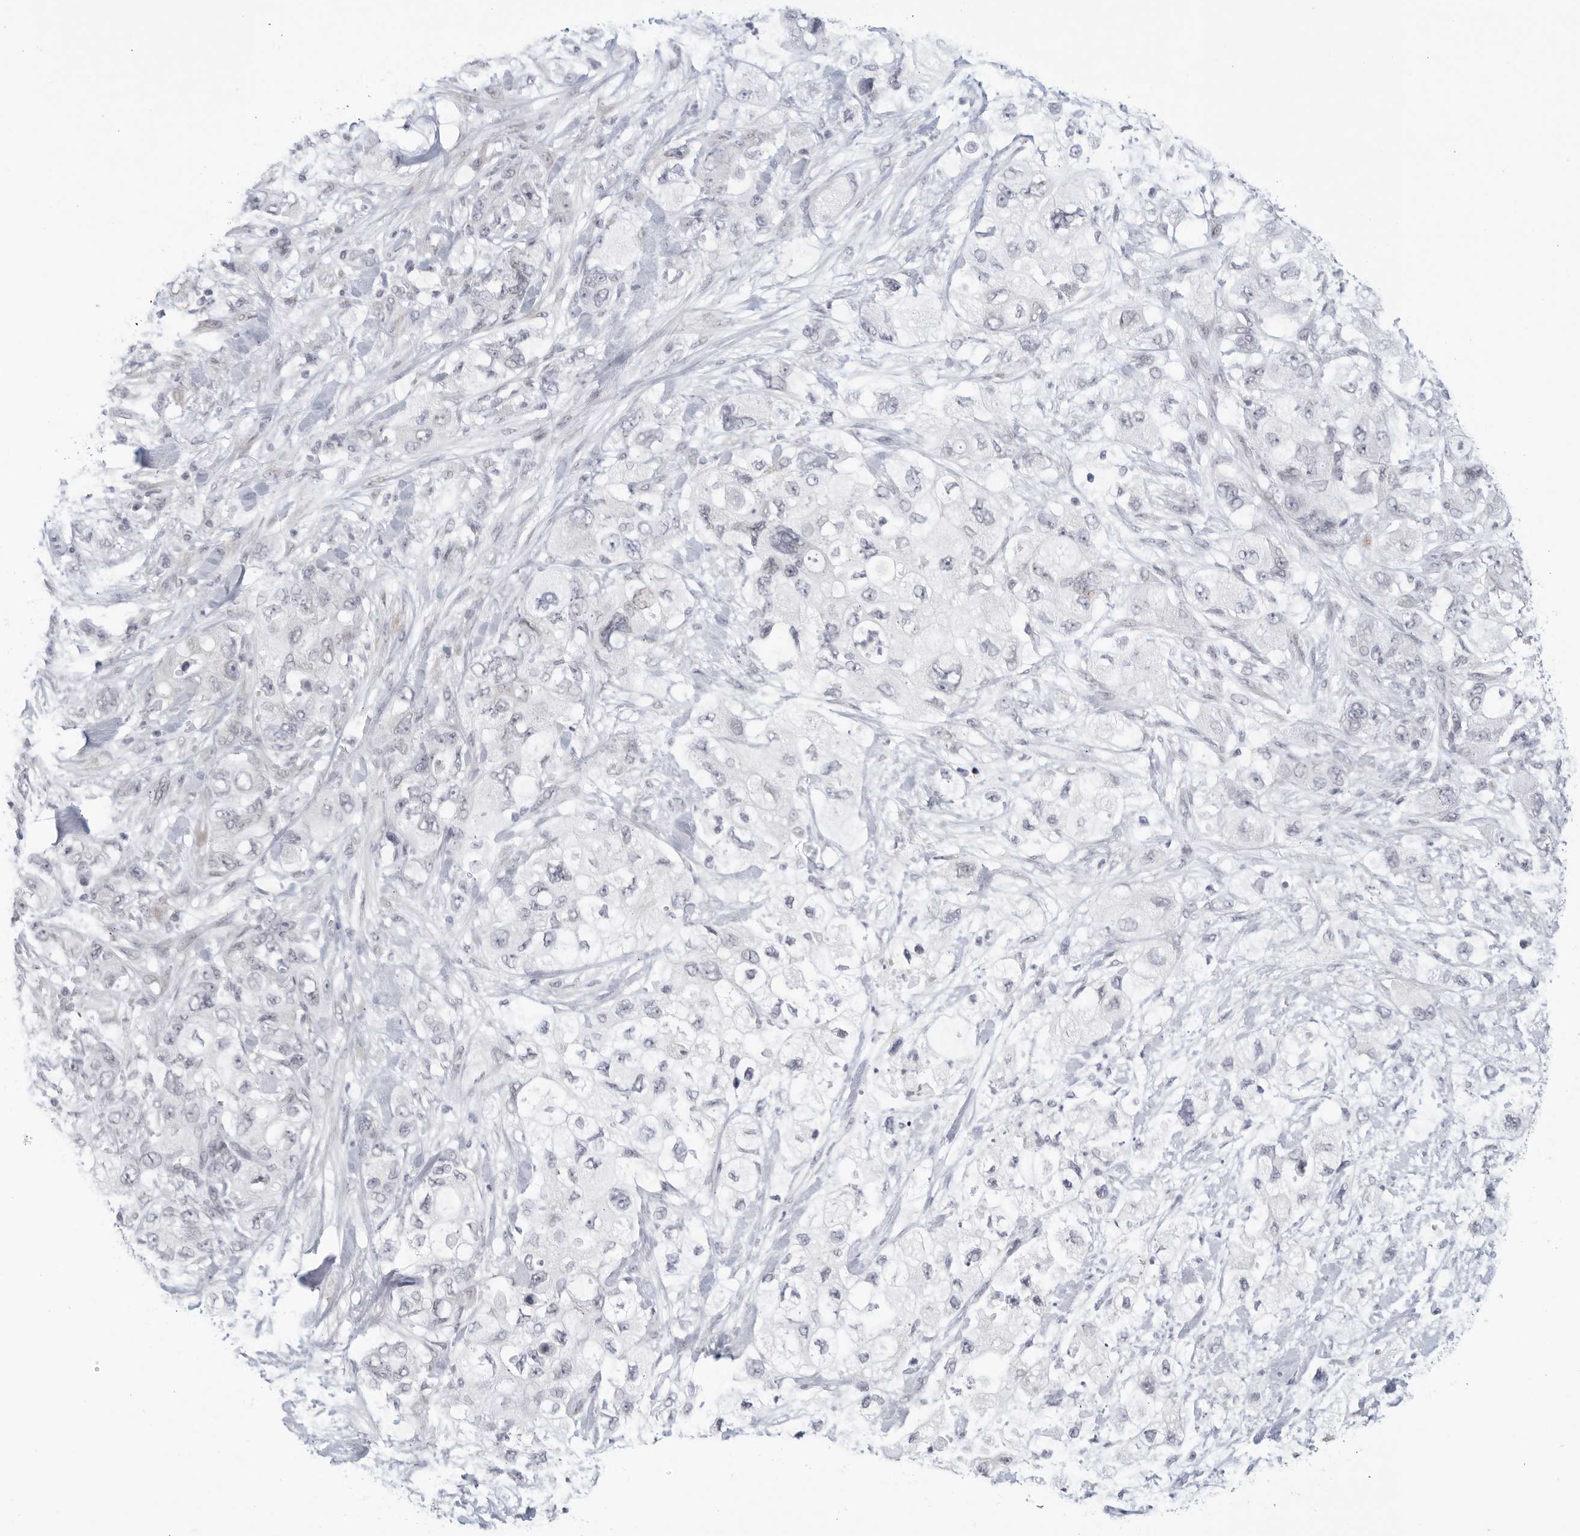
{"staining": {"intensity": "negative", "quantity": "none", "location": "none"}, "tissue": "pancreatic cancer", "cell_type": "Tumor cells", "image_type": "cancer", "snomed": [{"axis": "morphology", "description": "Adenocarcinoma, NOS"}, {"axis": "topography", "description": "Pancreas"}], "caption": "Immunohistochemical staining of human pancreatic cancer shows no significant staining in tumor cells.", "gene": "WDTC1", "patient": {"sex": "female", "age": 73}}